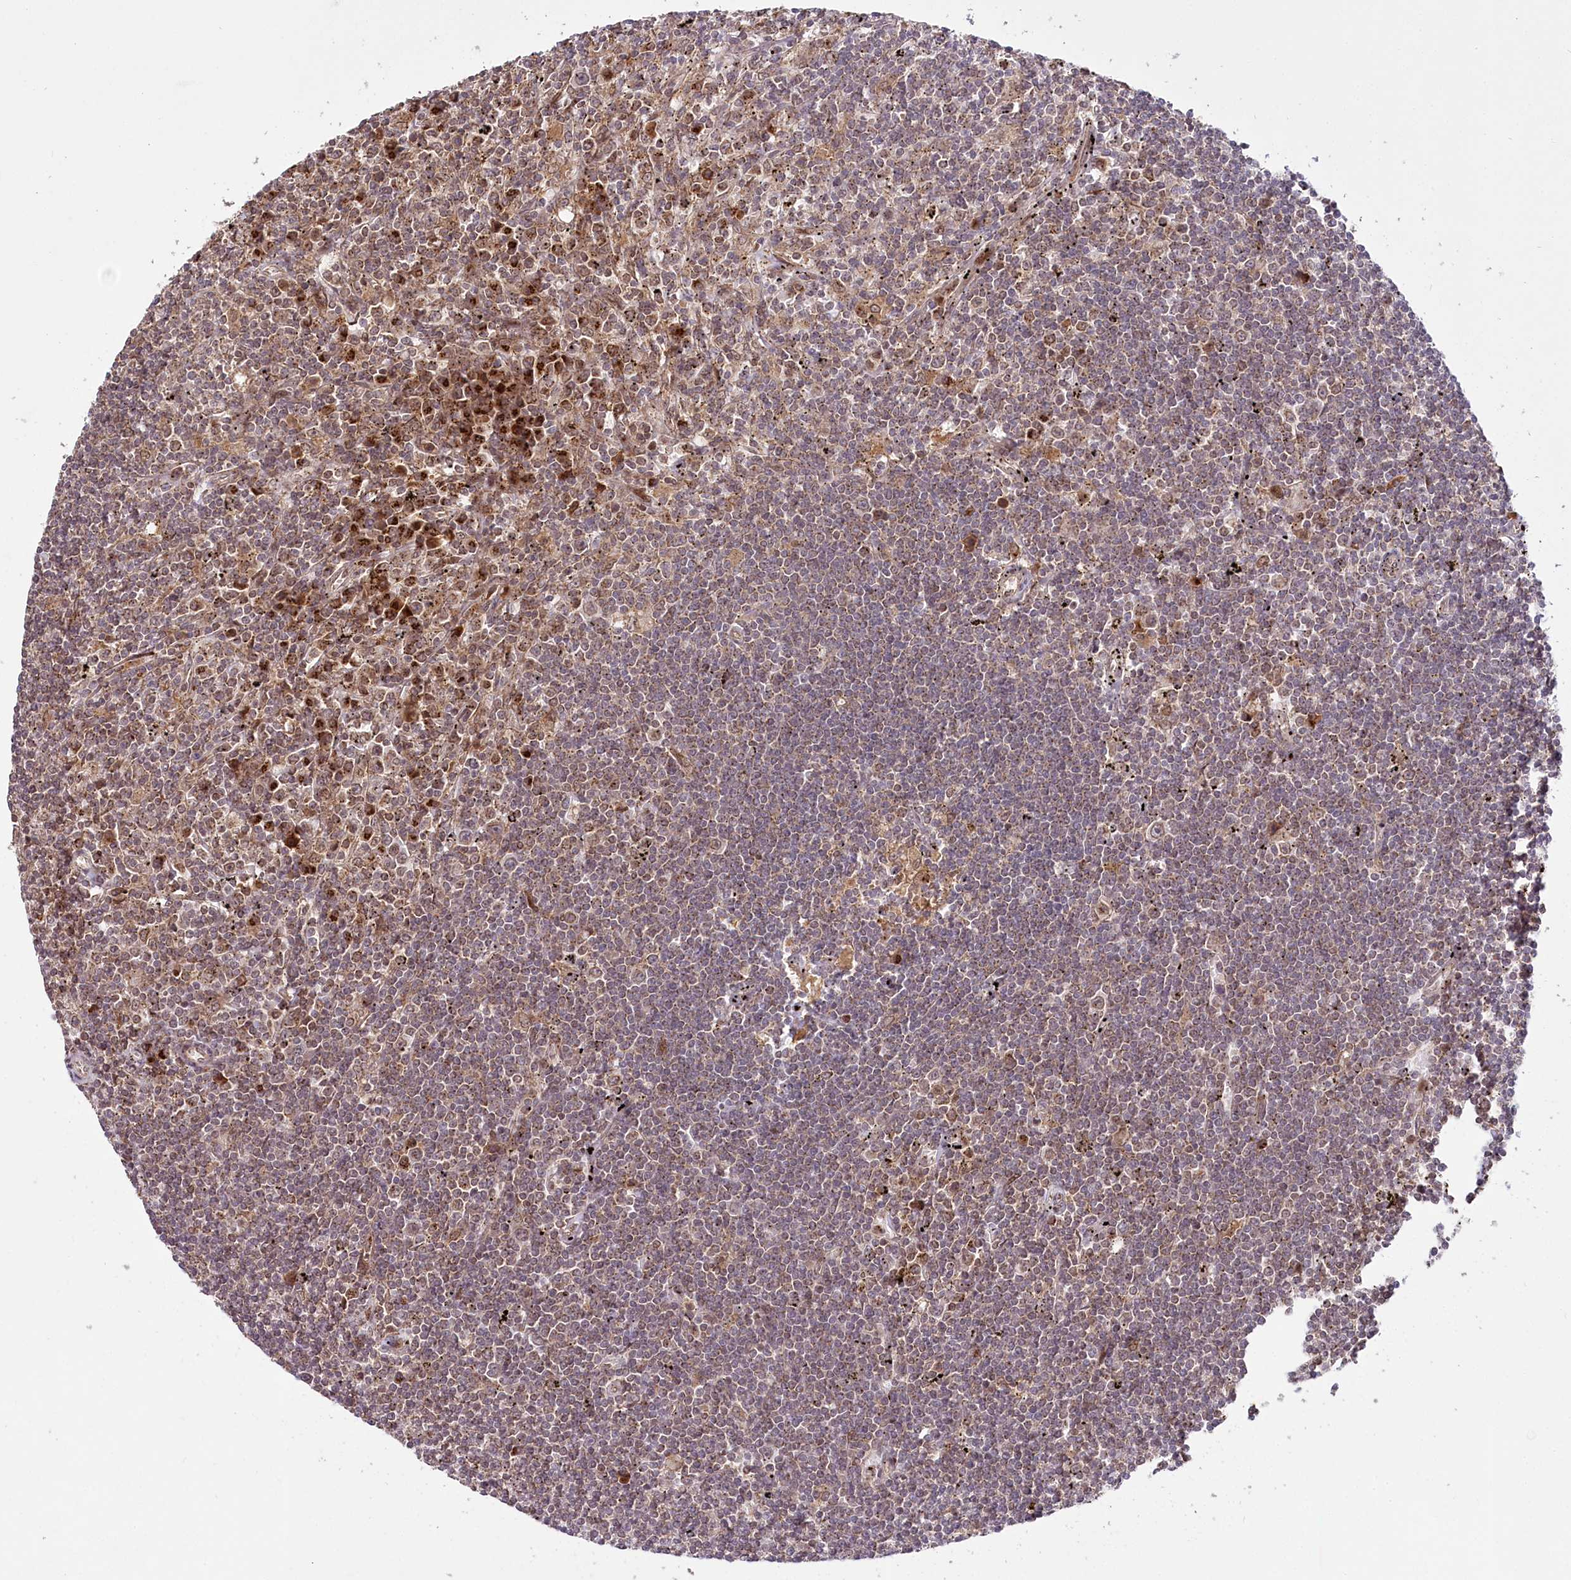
{"staining": {"intensity": "weak", "quantity": "25%-75%", "location": "cytoplasmic/membranous"}, "tissue": "lymphoma", "cell_type": "Tumor cells", "image_type": "cancer", "snomed": [{"axis": "morphology", "description": "Malignant lymphoma, non-Hodgkin's type, Low grade"}, {"axis": "topography", "description": "Spleen"}], "caption": "Weak cytoplasmic/membranous protein expression is identified in approximately 25%-75% of tumor cells in lymphoma. (DAB IHC, brown staining for protein, blue staining for nuclei).", "gene": "COPG1", "patient": {"sex": "male", "age": 76}}